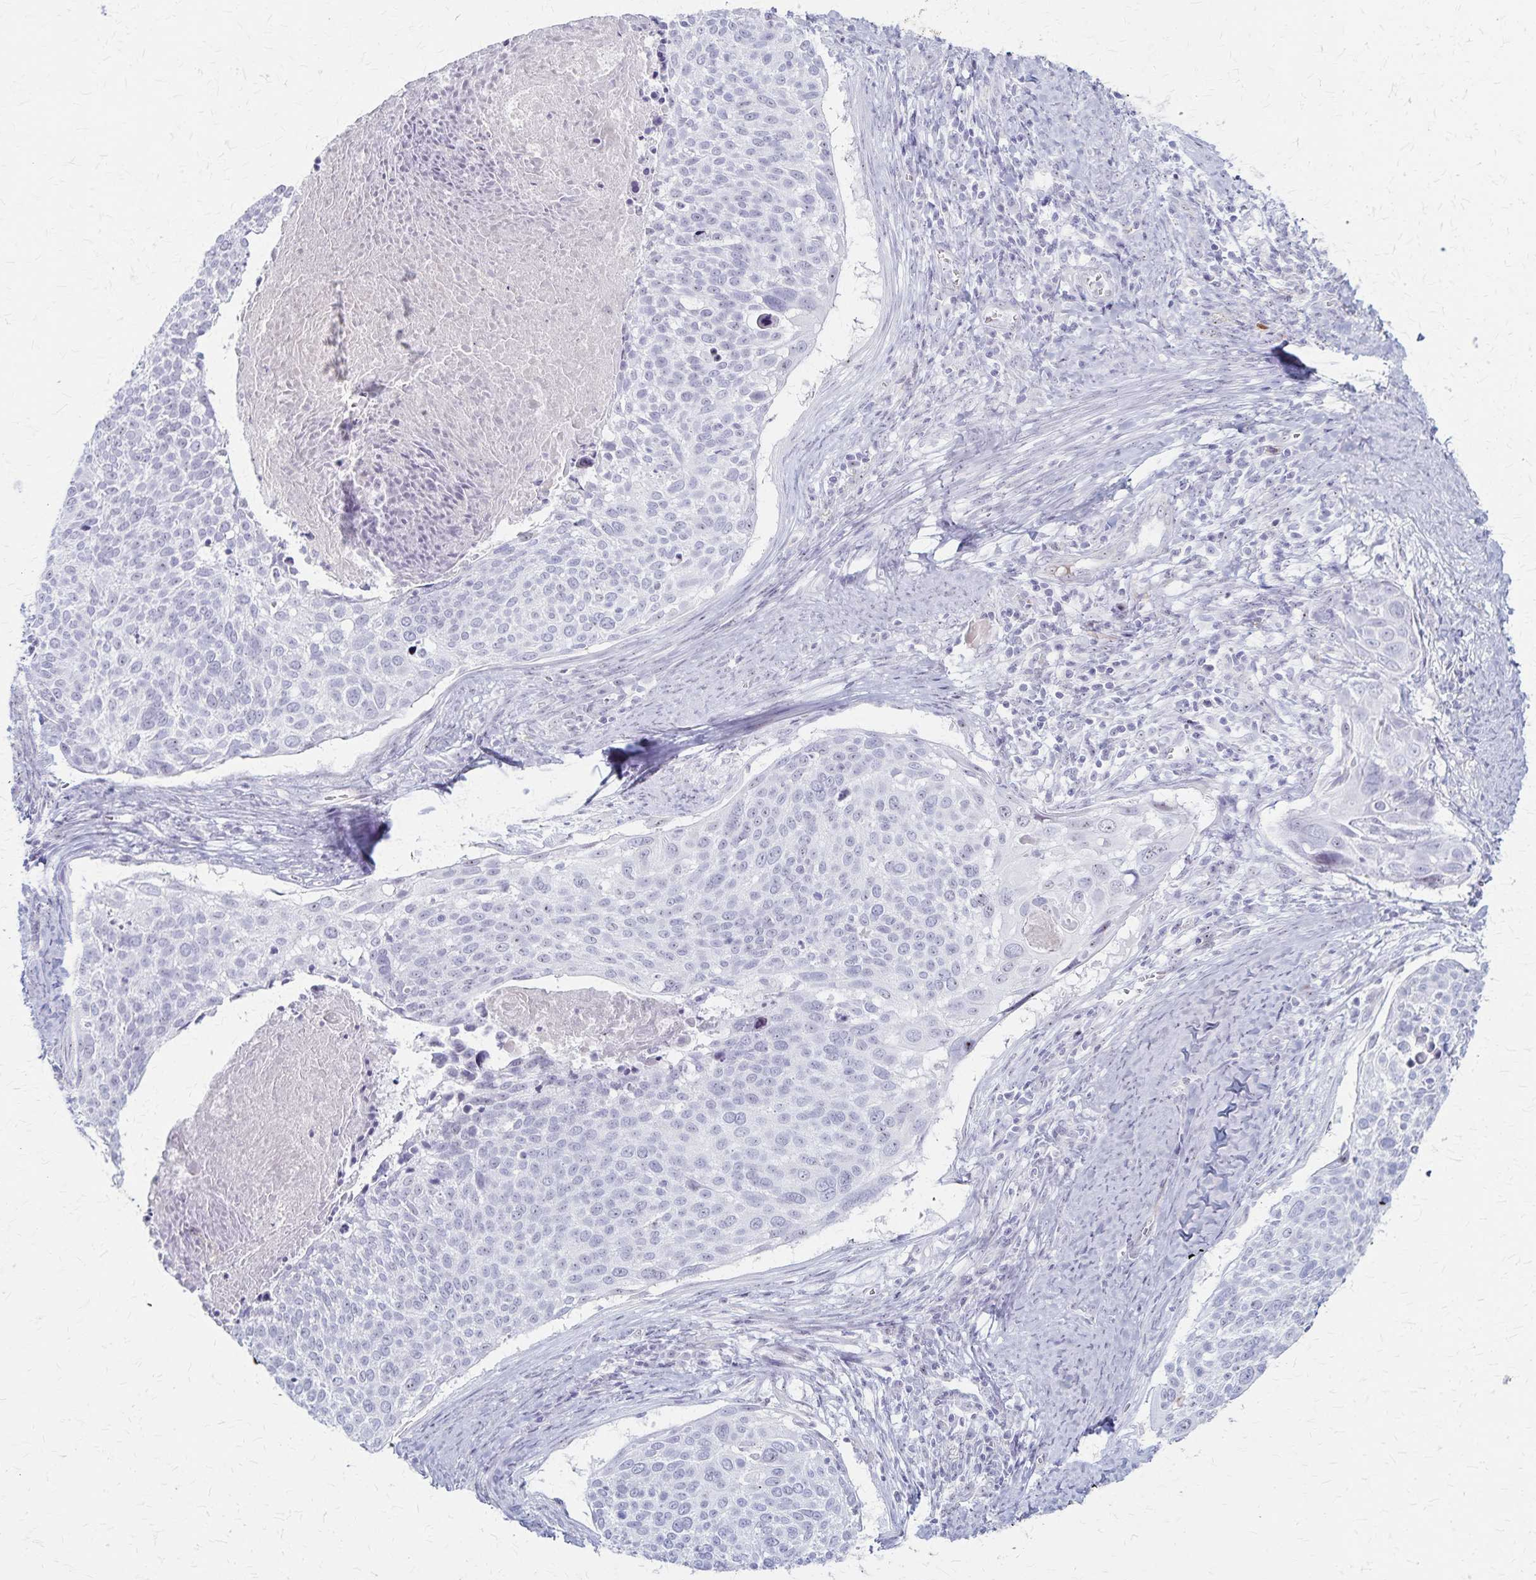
{"staining": {"intensity": "negative", "quantity": "none", "location": "none"}, "tissue": "cervical cancer", "cell_type": "Tumor cells", "image_type": "cancer", "snomed": [{"axis": "morphology", "description": "Squamous cell carcinoma, NOS"}, {"axis": "topography", "description": "Cervix"}], "caption": "The immunohistochemistry histopathology image has no significant expression in tumor cells of cervical squamous cell carcinoma tissue. Brightfield microscopy of immunohistochemistry (IHC) stained with DAB (brown) and hematoxylin (blue), captured at high magnification.", "gene": "DLK2", "patient": {"sex": "female", "age": 39}}